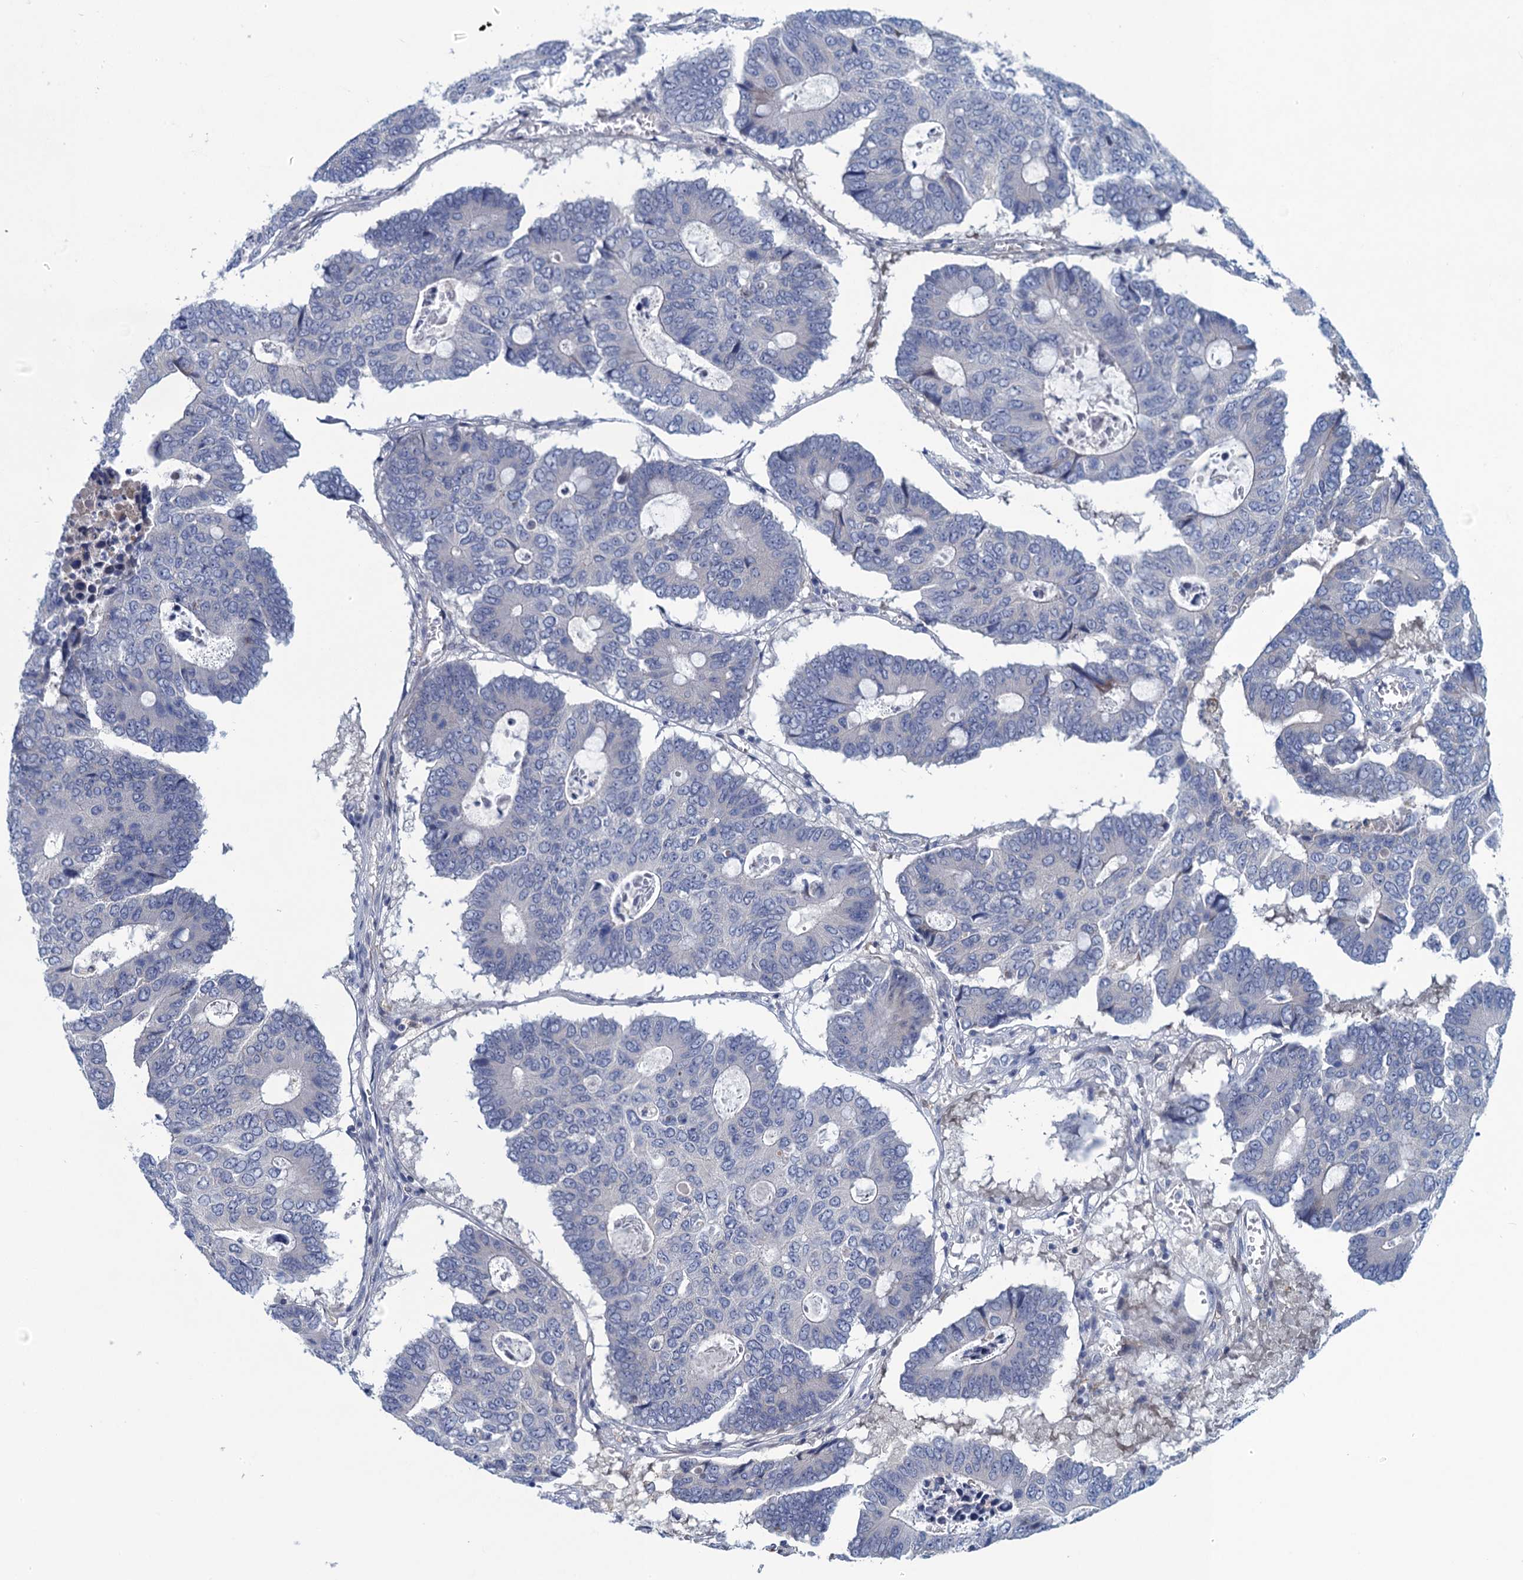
{"staining": {"intensity": "negative", "quantity": "none", "location": "none"}, "tissue": "colorectal cancer", "cell_type": "Tumor cells", "image_type": "cancer", "snomed": [{"axis": "morphology", "description": "Adenocarcinoma, NOS"}, {"axis": "topography", "description": "Colon"}], "caption": "The histopathology image displays no staining of tumor cells in colorectal cancer.", "gene": "SCEL", "patient": {"sex": "male", "age": 87}}